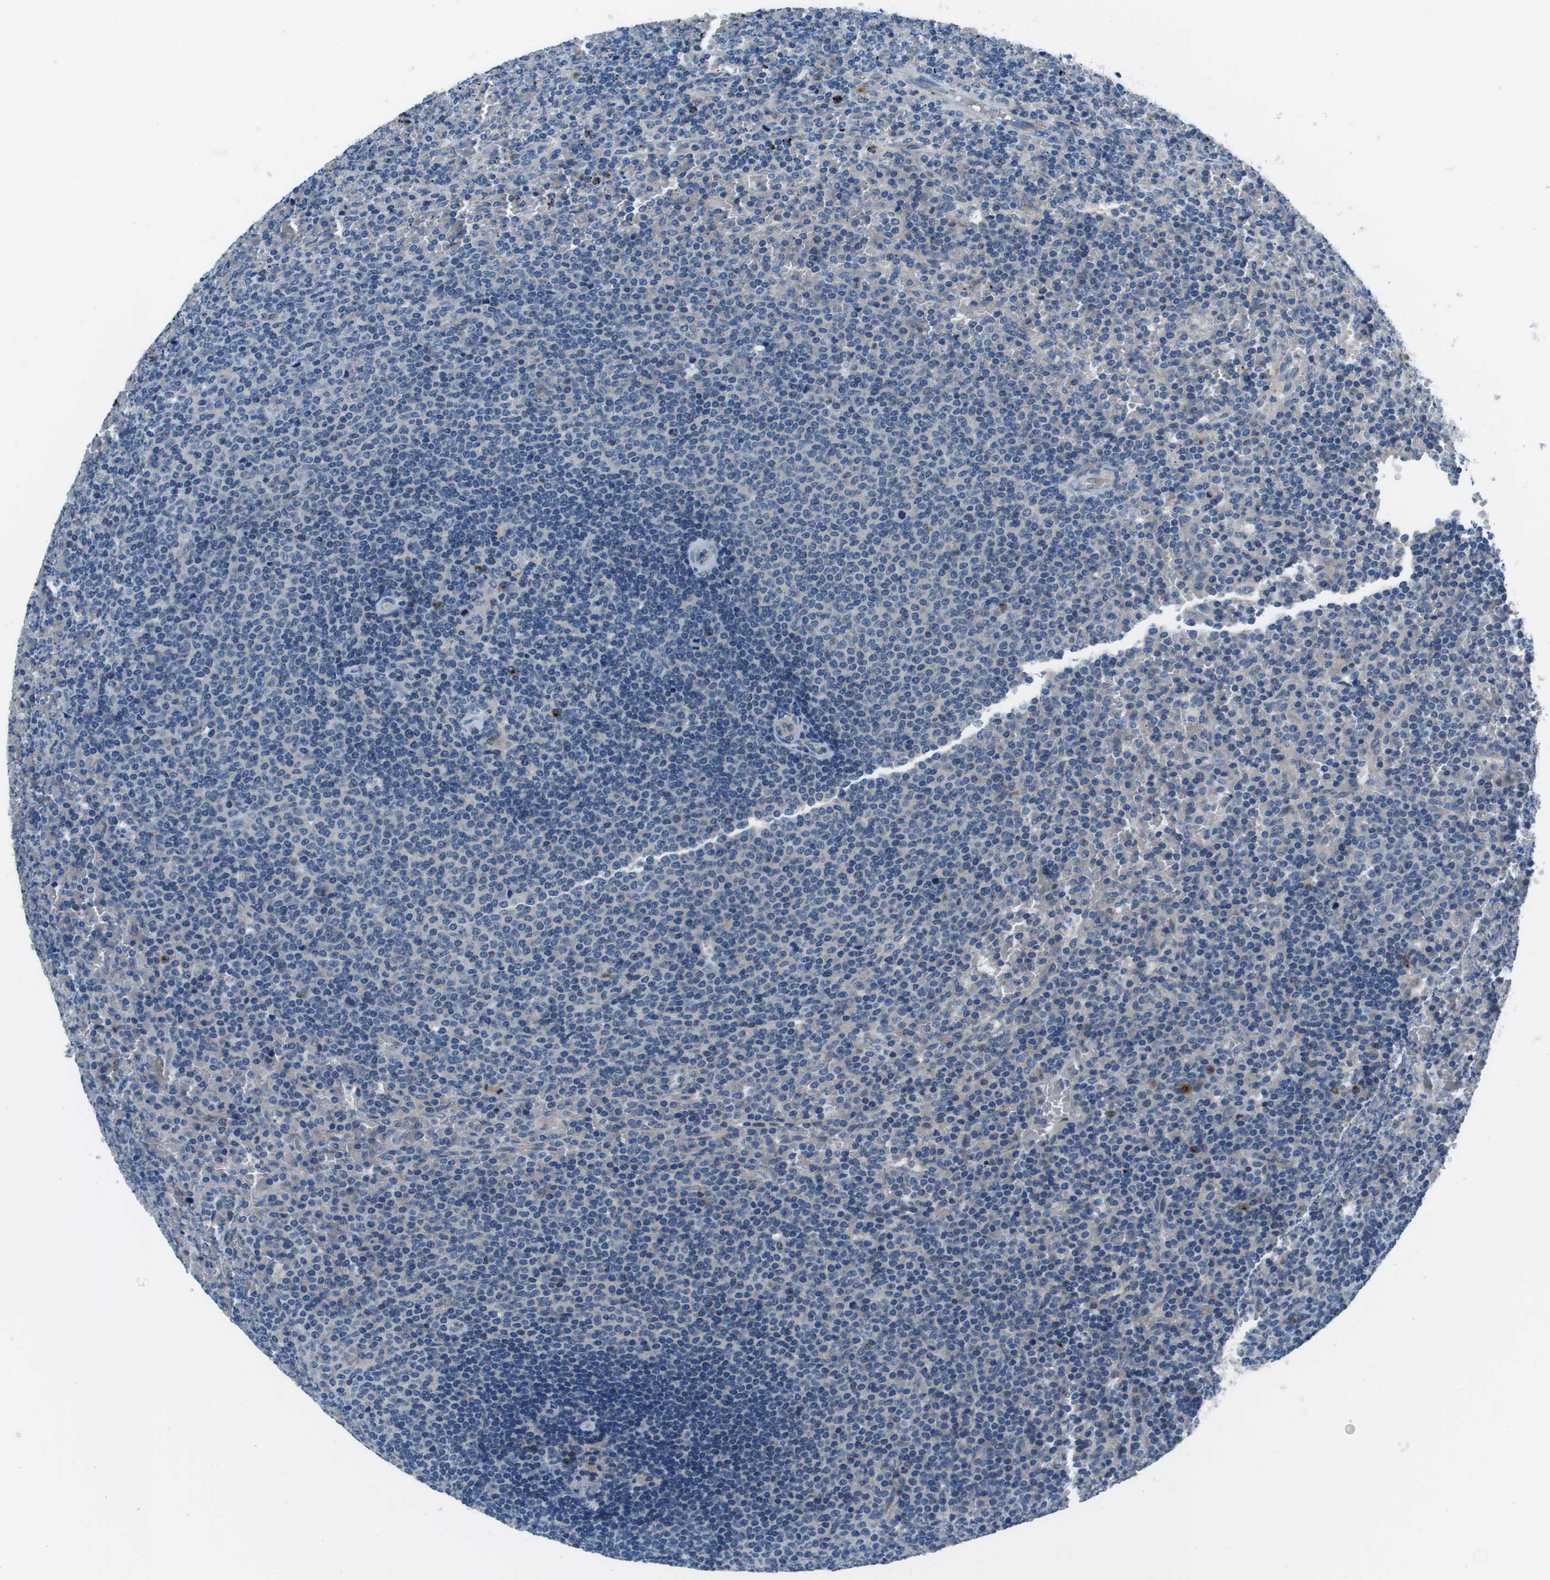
{"staining": {"intensity": "negative", "quantity": "none", "location": "none"}, "tissue": "lymphoma", "cell_type": "Tumor cells", "image_type": "cancer", "snomed": [{"axis": "morphology", "description": "Malignant lymphoma, non-Hodgkin's type, Low grade"}, {"axis": "topography", "description": "Spleen"}], "caption": "An image of human malignant lymphoma, non-Hodgkin's type (low-grade) is negative for staining in tumor cells.", "gene": "NUCB2", "patient": {"sex": "female", "age": 77}}